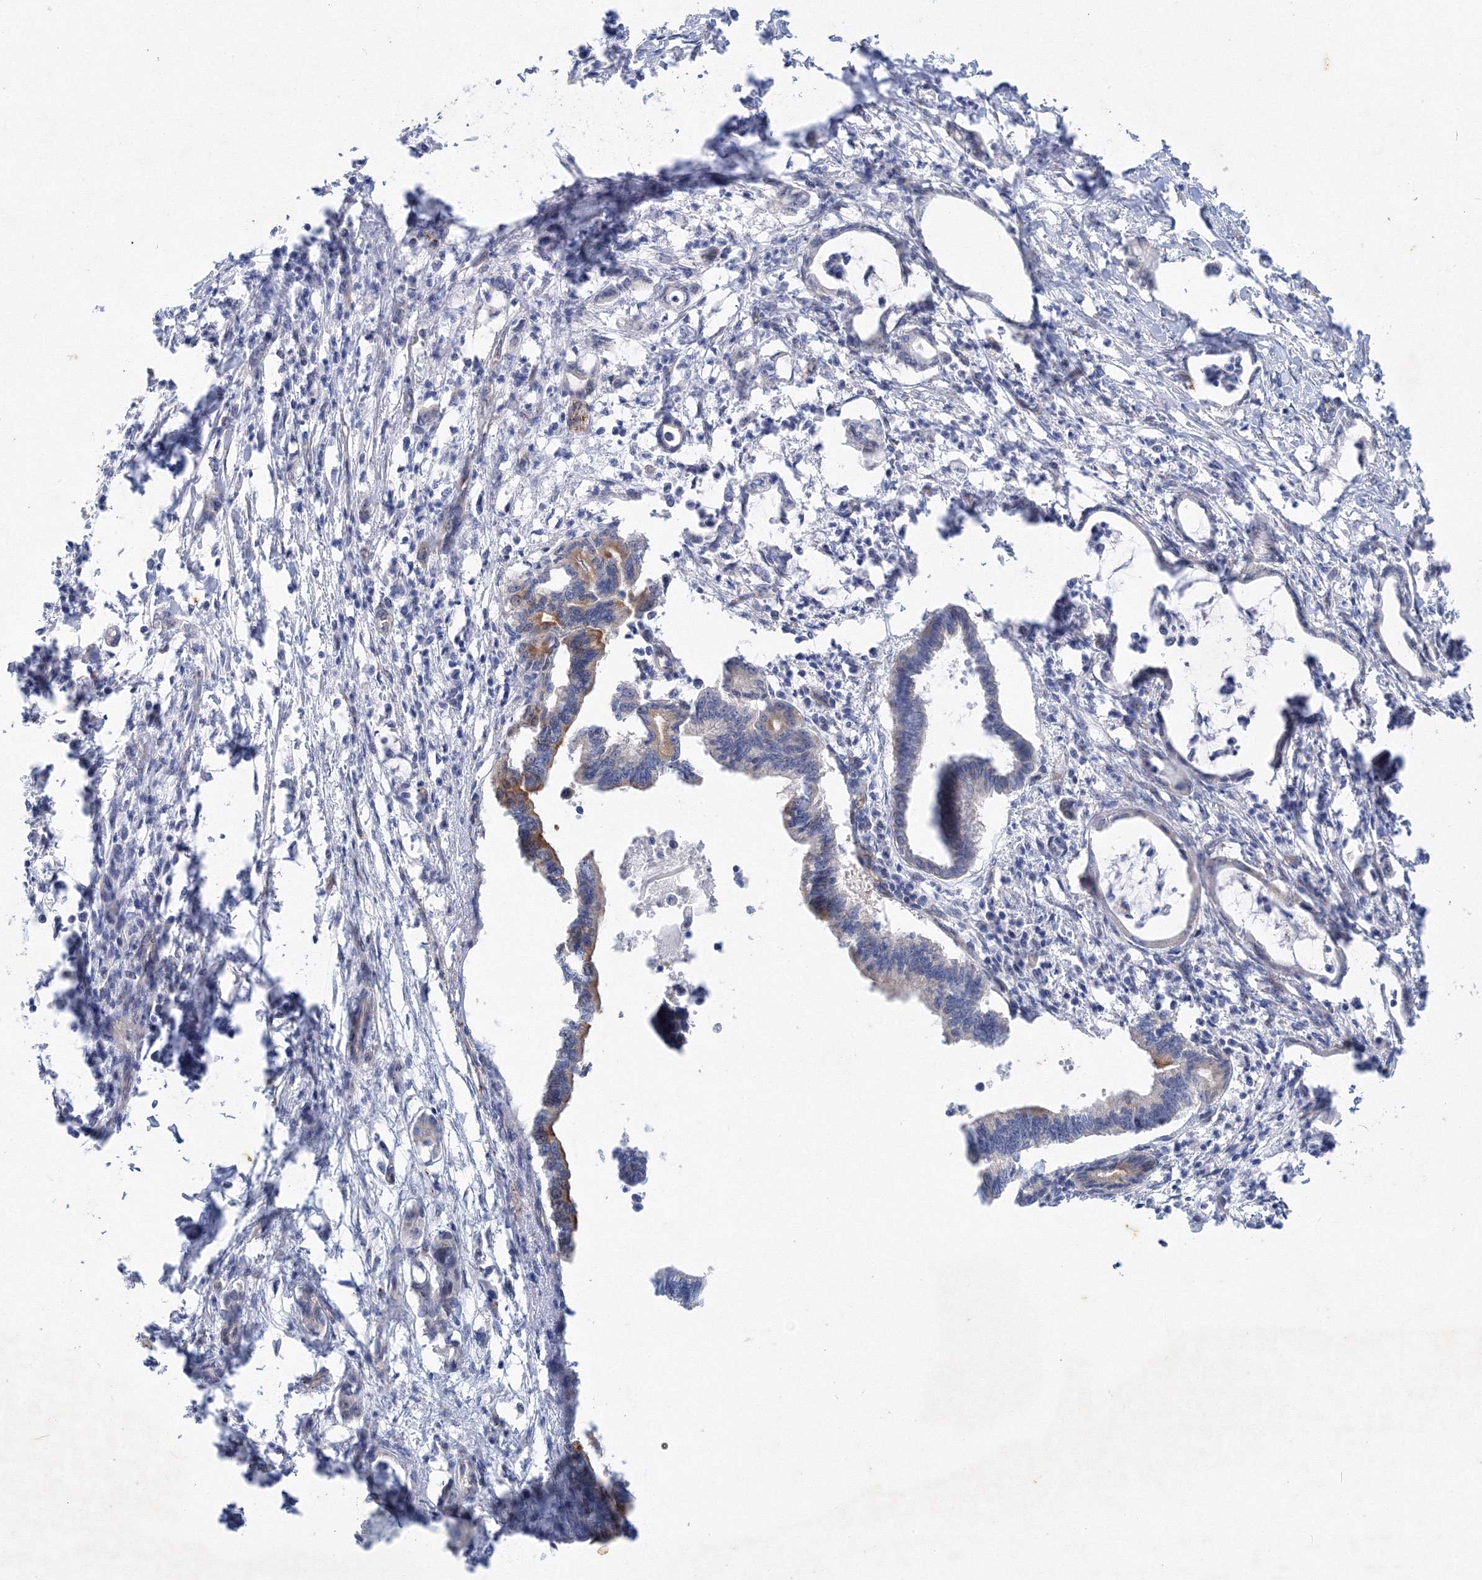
{"staining": {"intensity": "moderate", "quantity": "<25%", "location": "cytoplasmic/membranous"}, "tissue": "pancreatic cancer", "cell_type": "Tumor cells", "image_type": "cancer", "snomed": [{"axis": "morphology", "description": "Adenocarcinoma, NOS"}, {"axis": "topography", "description": "Pancreas"}], "caption": "Protein expression analysis of adenocarcinoma (pancreatic) demonstrates moderate cytoplasmic/membranous staining in approximately <25% of tumor cells.", "gene": "TANC1", "patient": {"sex": "female", "age": 55}}